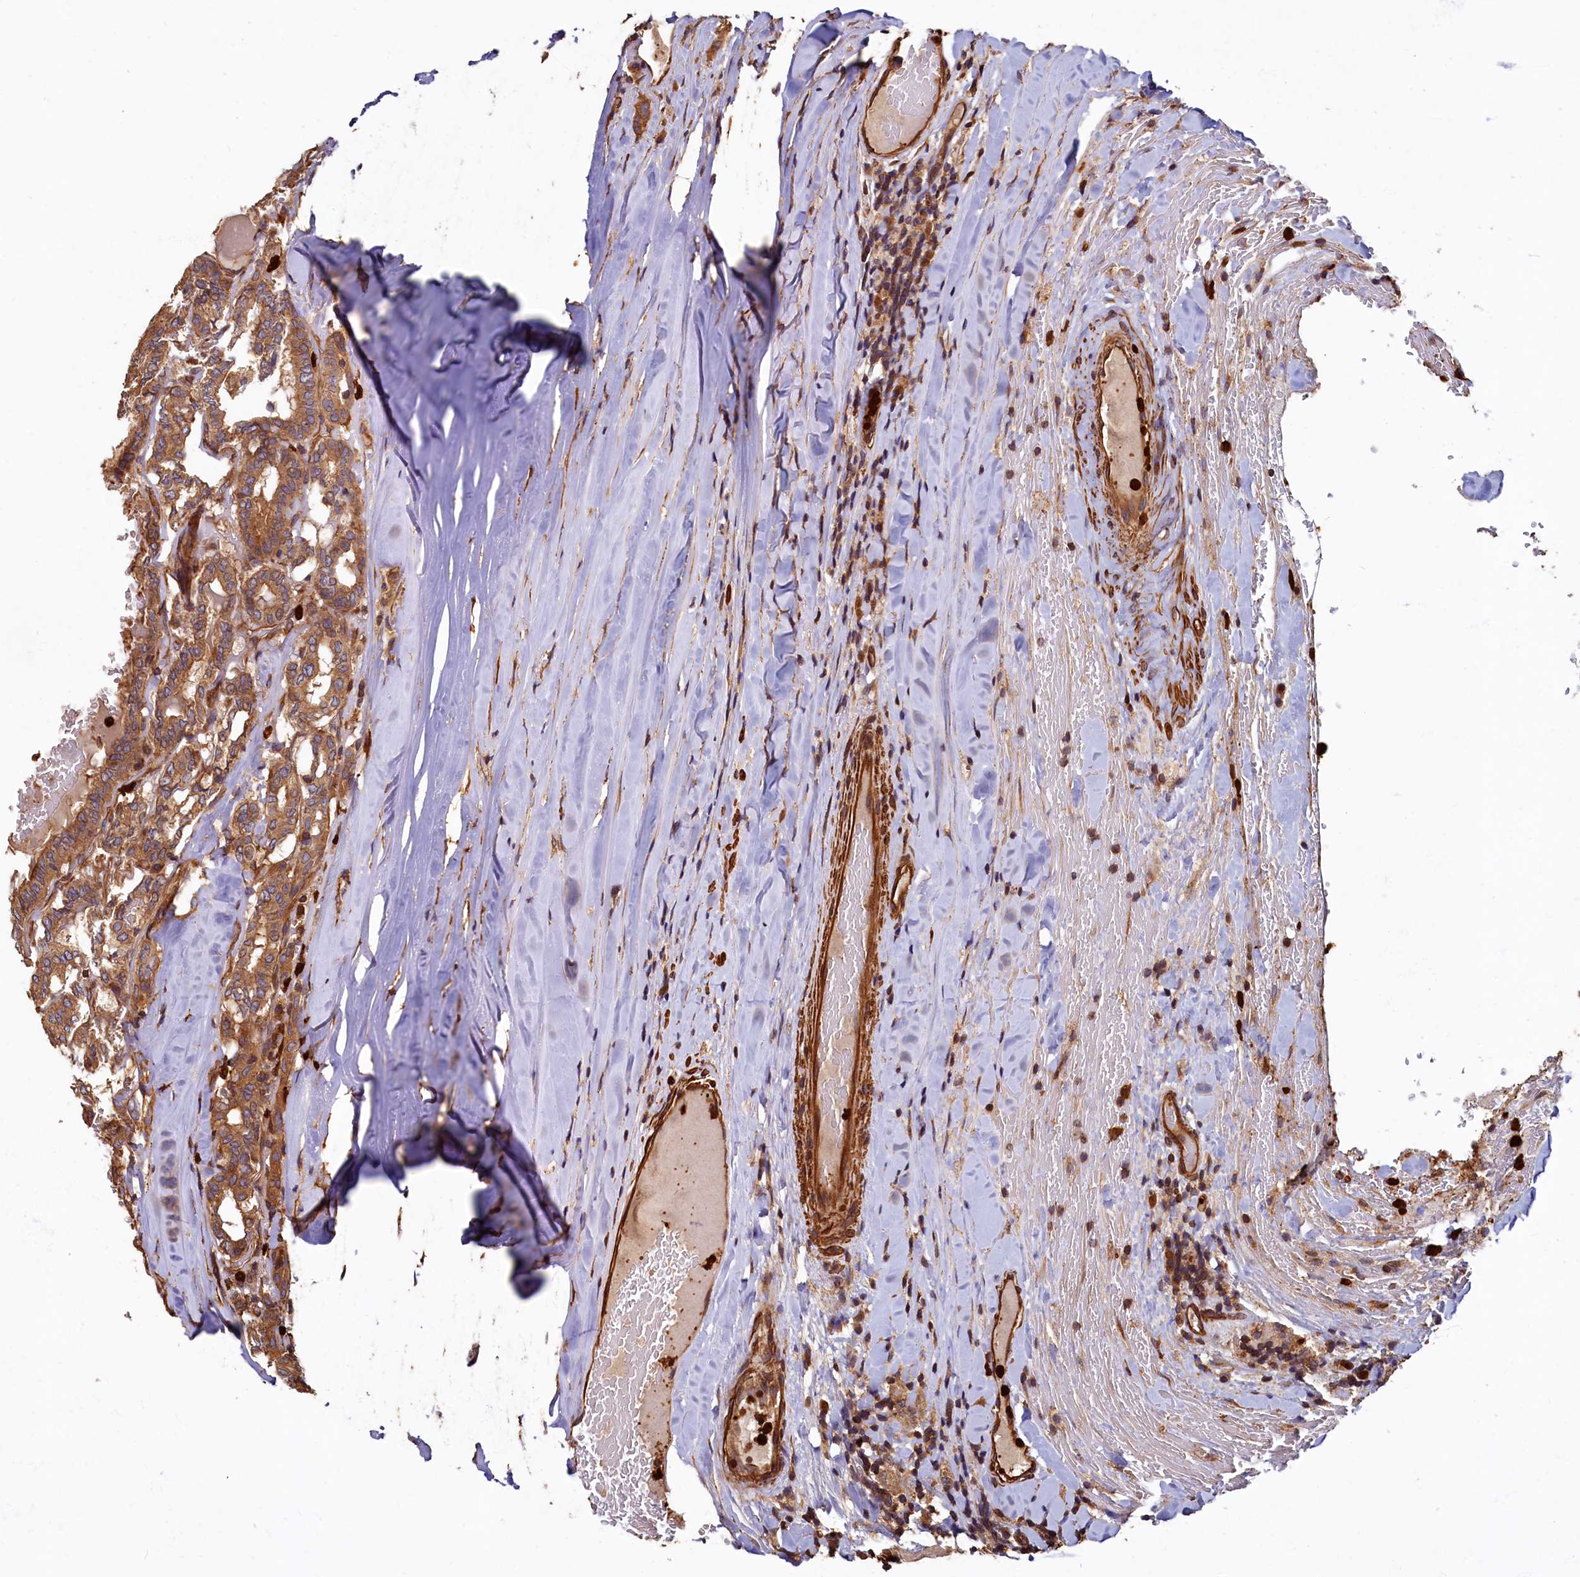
{"staining": {"intensity": "moderate", "quantity": ">75%", "location": "cytoplasmic/membranous"}, "tissue": "thyroid cancer", "cell_type": "Tumor cells", "image_type": "cancer", "snomed": [{"axis": "morphology", "description": "Papillary adenocarcinoma, NOS"}, {"axis": "topography", "description": "Thyroid gland"}], "caption": "Papillary adenocarcinoma (thyroid) tissue reveals moderate cytoplasmic/membranous expression in approximately >75% of tumor cells, visualized by immunohistochemistry. (Stains: DAB in brown, nuclei in blue, Microscopy: brightfield microscopy at high magnification).", "gene": "CCDC102B", "patient": {"sex": "female", "age": 72}}